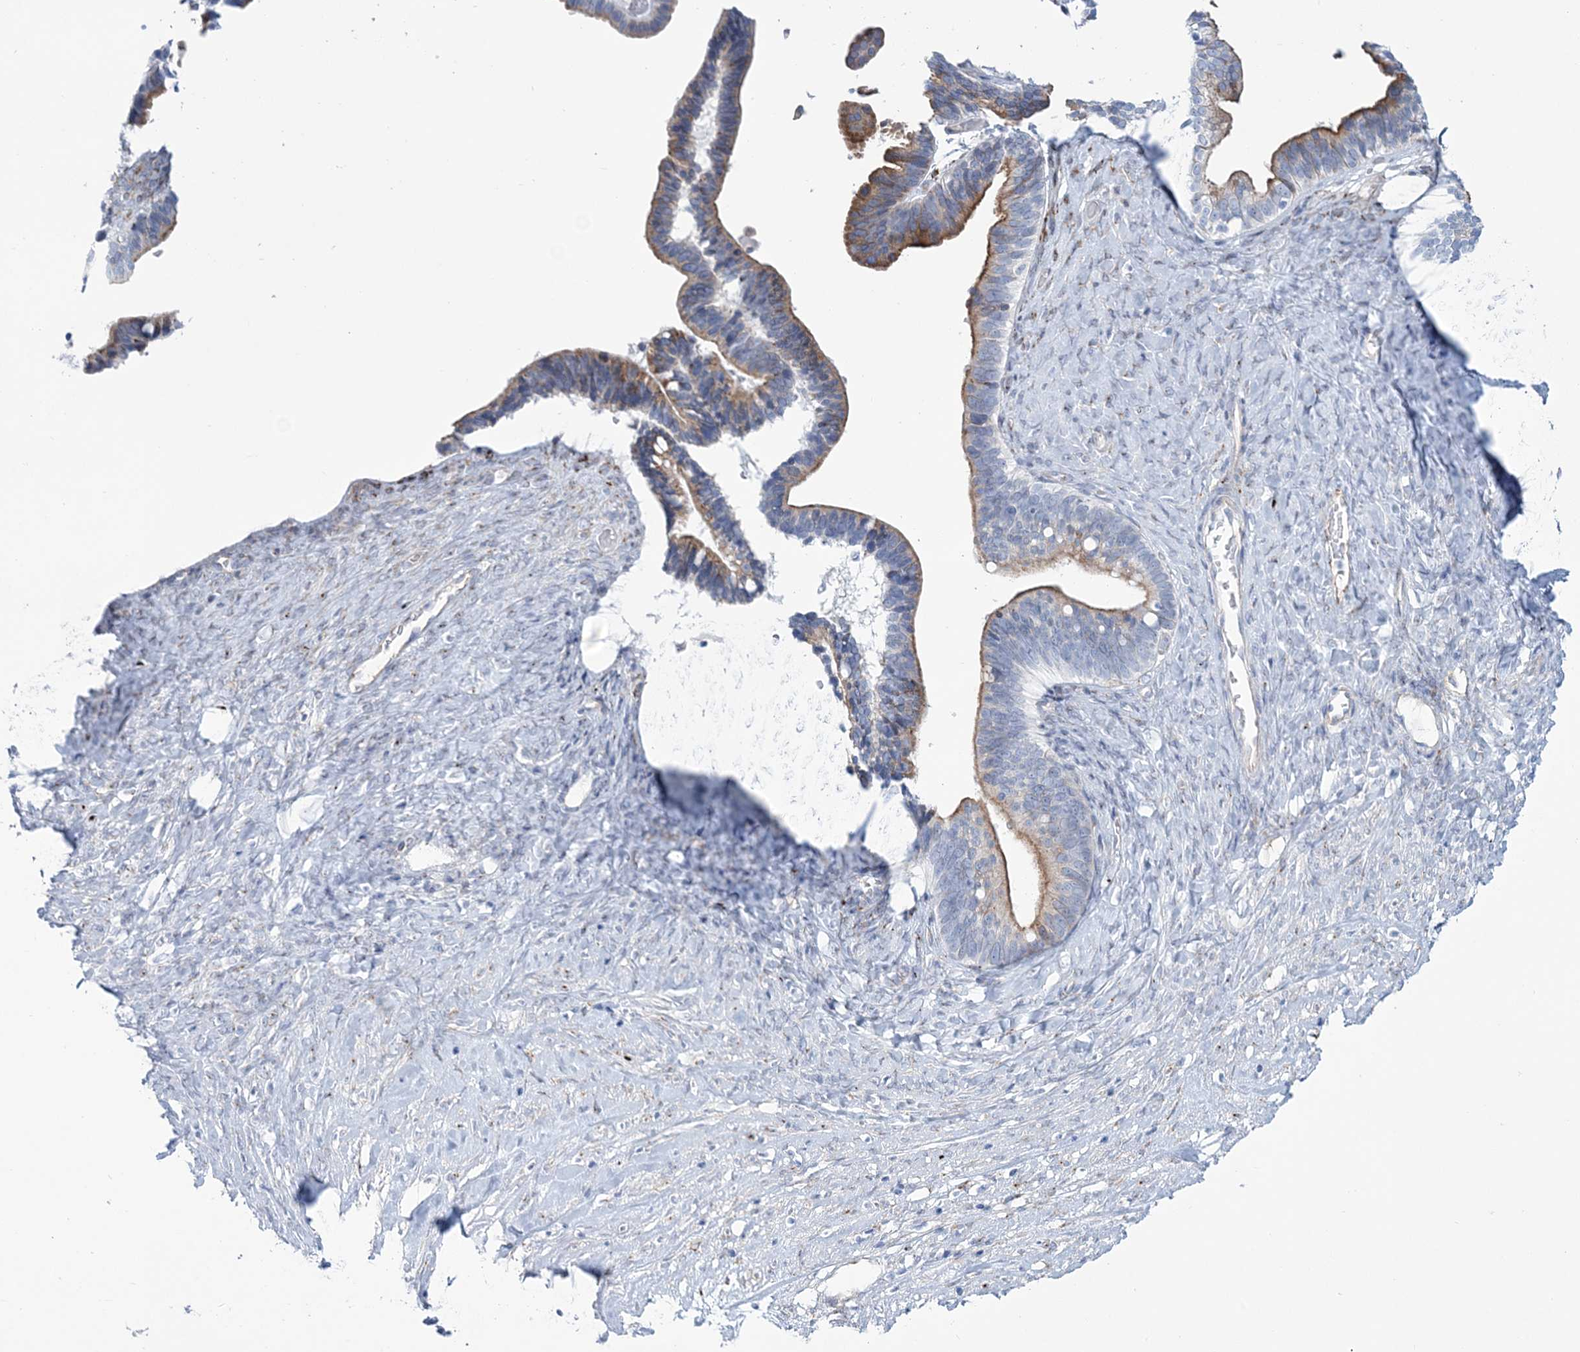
{"staining": {"intensity": "moderate", "quantity": ">75%", "location": "cytoplasmic/membranous"}, "tissue": "ovarian cancer", "cell_type": "Tumor cells", "image_type": "cancer", "snomed": [{"axis": "morphology", "description": "Cystadenocarcinoma, serous, NOS"}, {"axis": "topography", "description": "Ovary"}], "caption": "Protein staining by immunohistochemistry shows moderate cytoplasmic/membranous staining in approximately >75% of tumor cells in ovarian serous cystadenocarcinoma. (DAB (3,3'-diaminobenzidine) = brown stain, brightfield microscopy at high magnification).", "gene": "RAB11FIP5", "patient": {"sex": "female", "age": 56}}